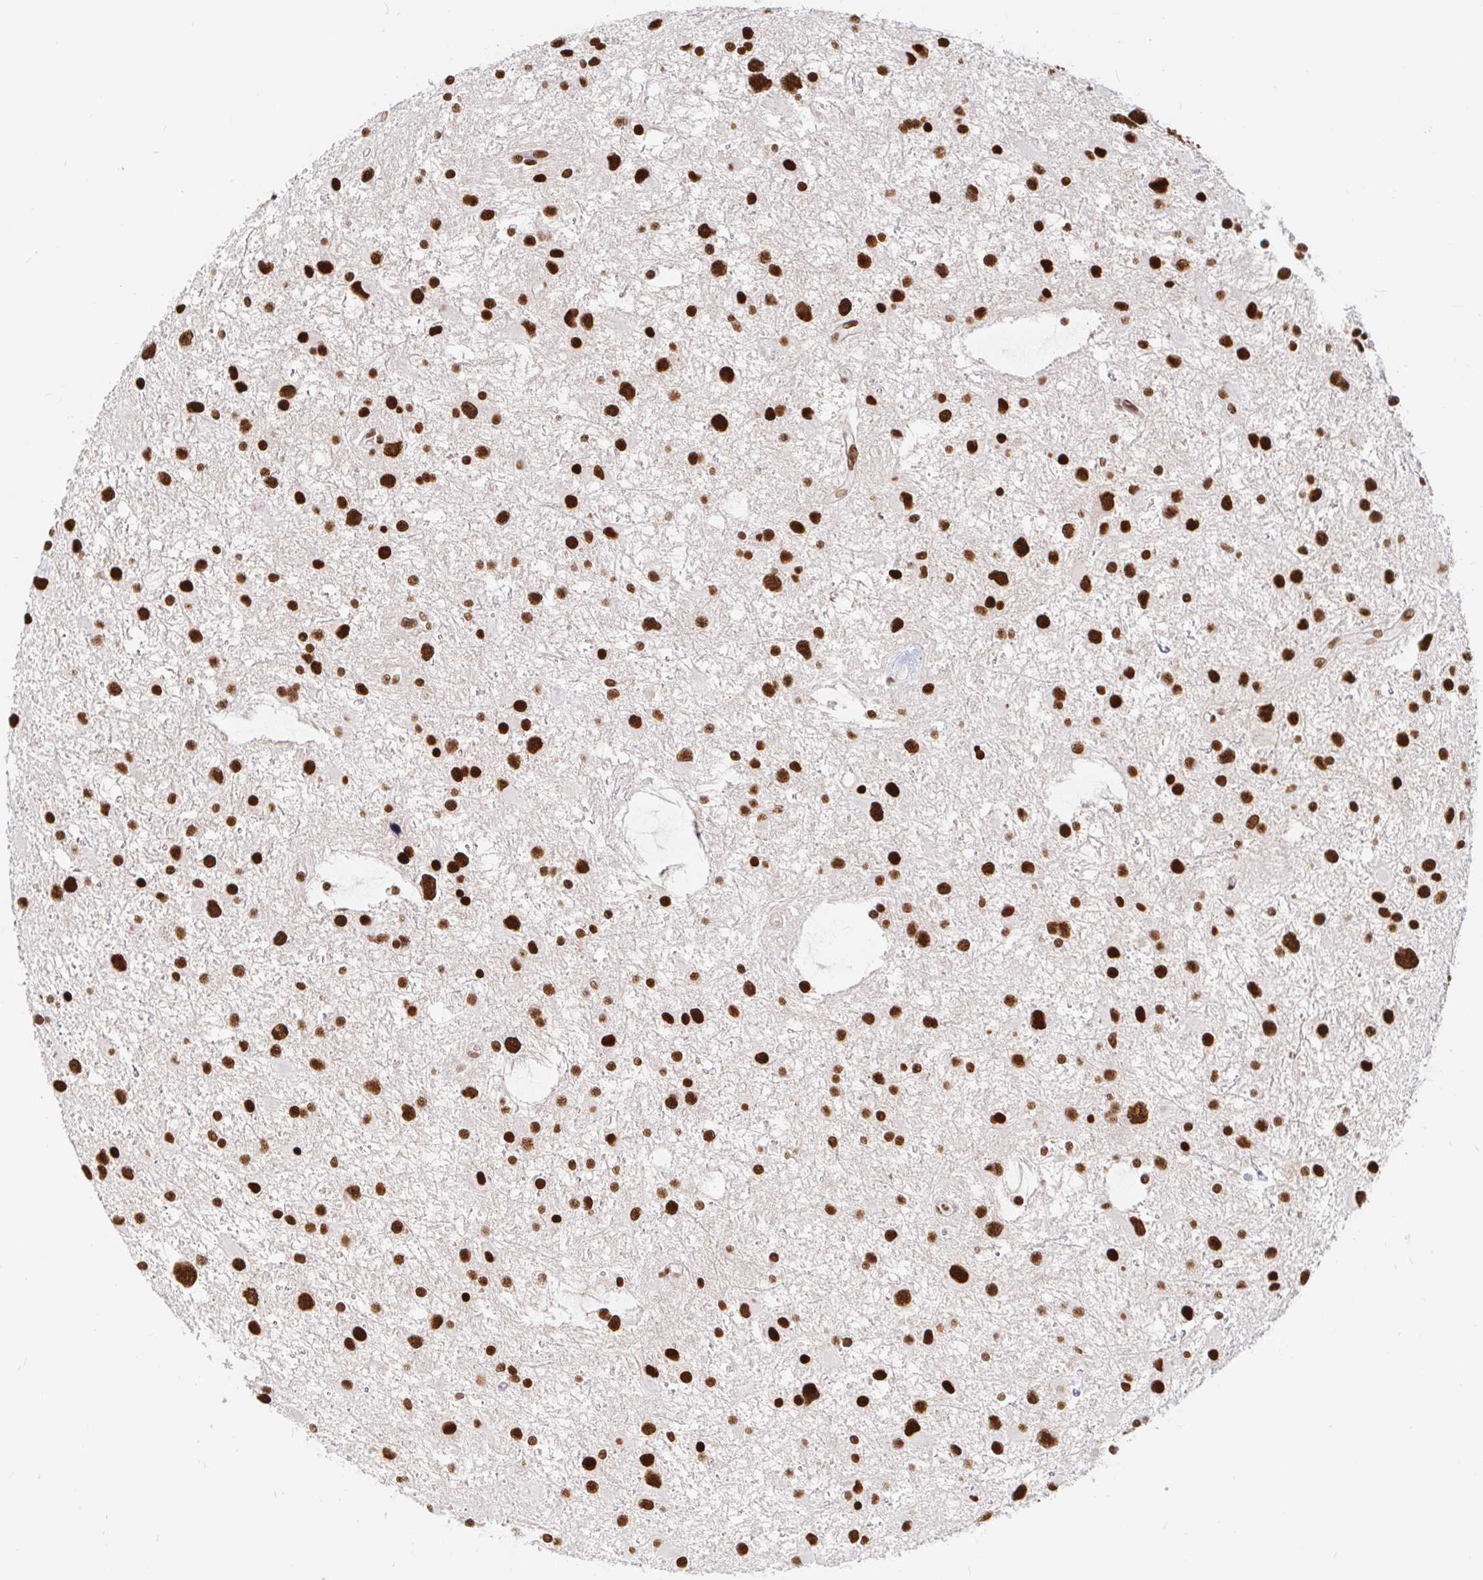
{"staining": {"intensity": "strong", "quantity": ">75%", "location": "nuclear"}, "tissue": "glioma", "cell_type": "Tumor cells", "image_type": "cancer", "snomed": [{"axis": "morphology", "description": "Glioma, malignant, Low grade"}, {"axis": "topography", "description": "Brain"}], "caption": "Immunohistochemical staining of human malignant glioma (low-grade) reveals high levels of strong nuclear protein staining in about >75% of tumor cells.", "gene": "RBMX", "patient": {"sex": "female", "age": 32}}